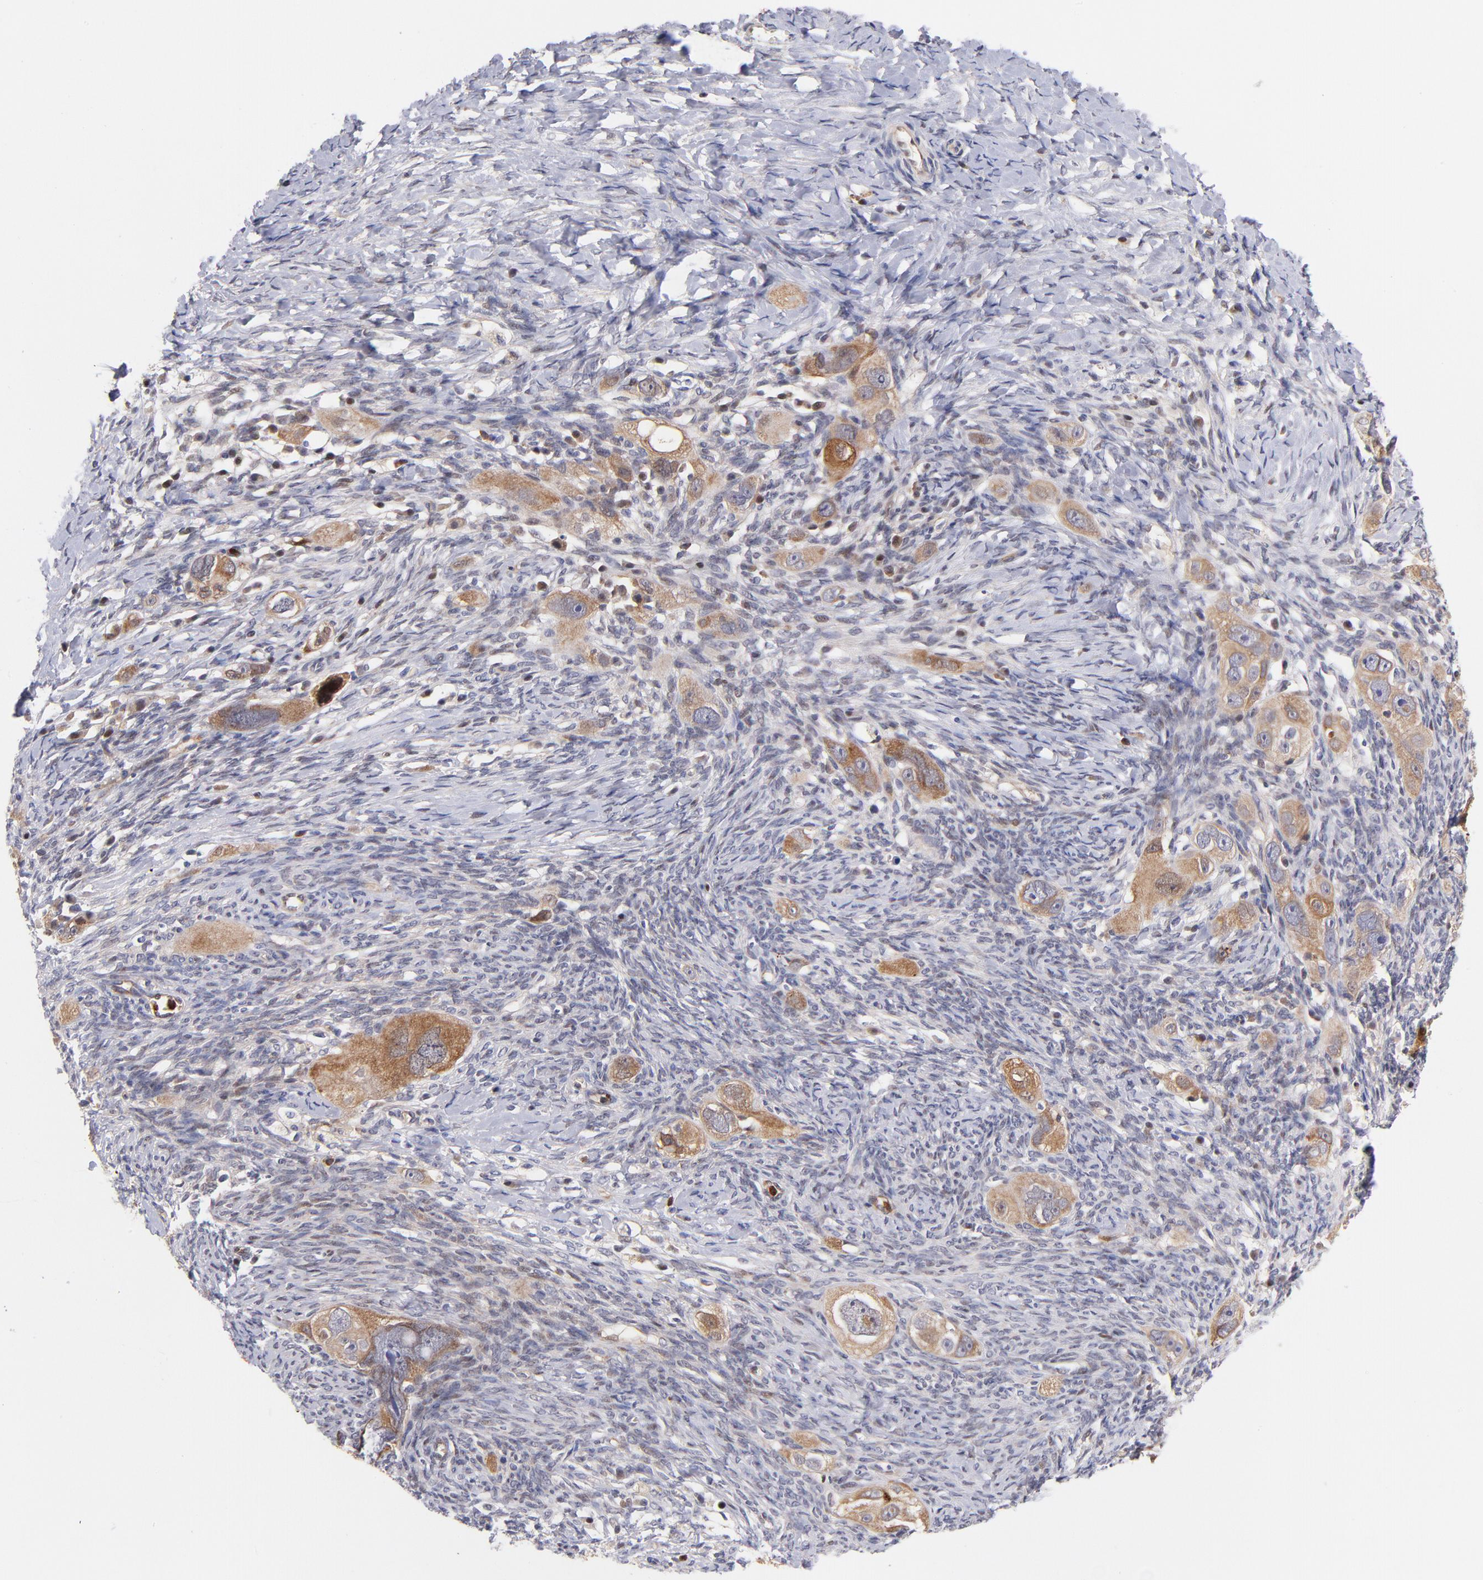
{"staining": {"intensity": "moderate", "quantity": ">75%", "location": "cytoplasmic/membranous,nuclear"}, "tissue": "ovarian cancer", "cell_type": "Tumor cells", "image_type": "cancer", "snomed": [{"axis": "morphology", "description": "Normal tissue, NOS"}, {"axis": "morphology", "description": "Cystadenocarcinoma, serous, NOS"}, {"axis": "topography", "description": "Ovary"}], "caption": "IHC of ovarian serous cystadenocarcinoma displays medium levels of moderate cytoplasmic/membranous and nuclear expression in approximately >75% of tumor cells.", "gene": "YWHAB", "patient": {"sex": "female", "age": 62}}